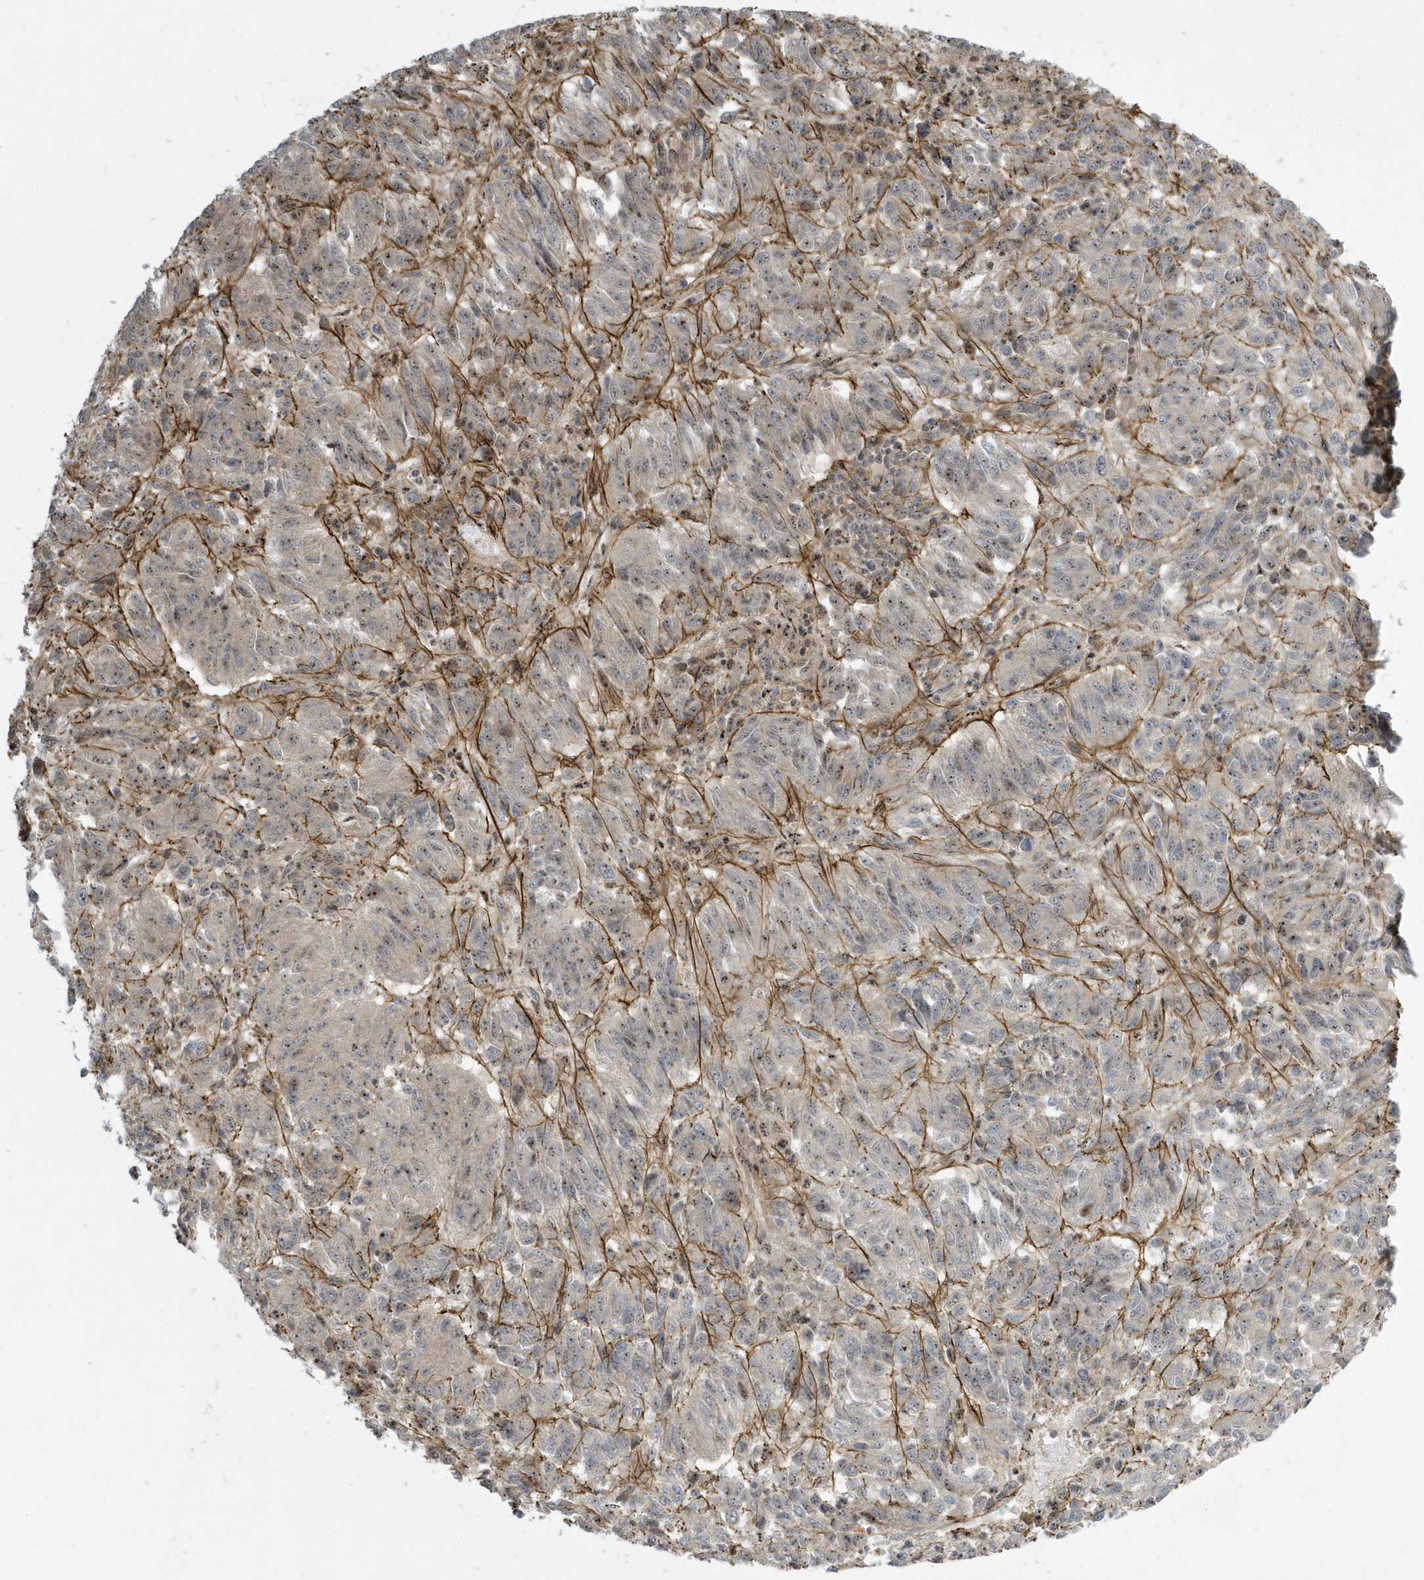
{"staining": {"intensity": "weak", "quantity": "<25%", "location": "nuclear"}, "tissue": "melanoma", "cell_type": "Tumor cells", "image_type": "cancer", "snomed": [{"axis": "morphology", "description": "Malignant melanoma, Metastatic site"}, {"axis": "topography", "description": "Lung"}], "caption": "High power microscopy histopathology image of an IHC micrograph of malignant melanoma (metastatic site), revealing no significant staining in tumor cells.", "gene": "MASP2", "patient": {"sex": "male", "age": 64}}